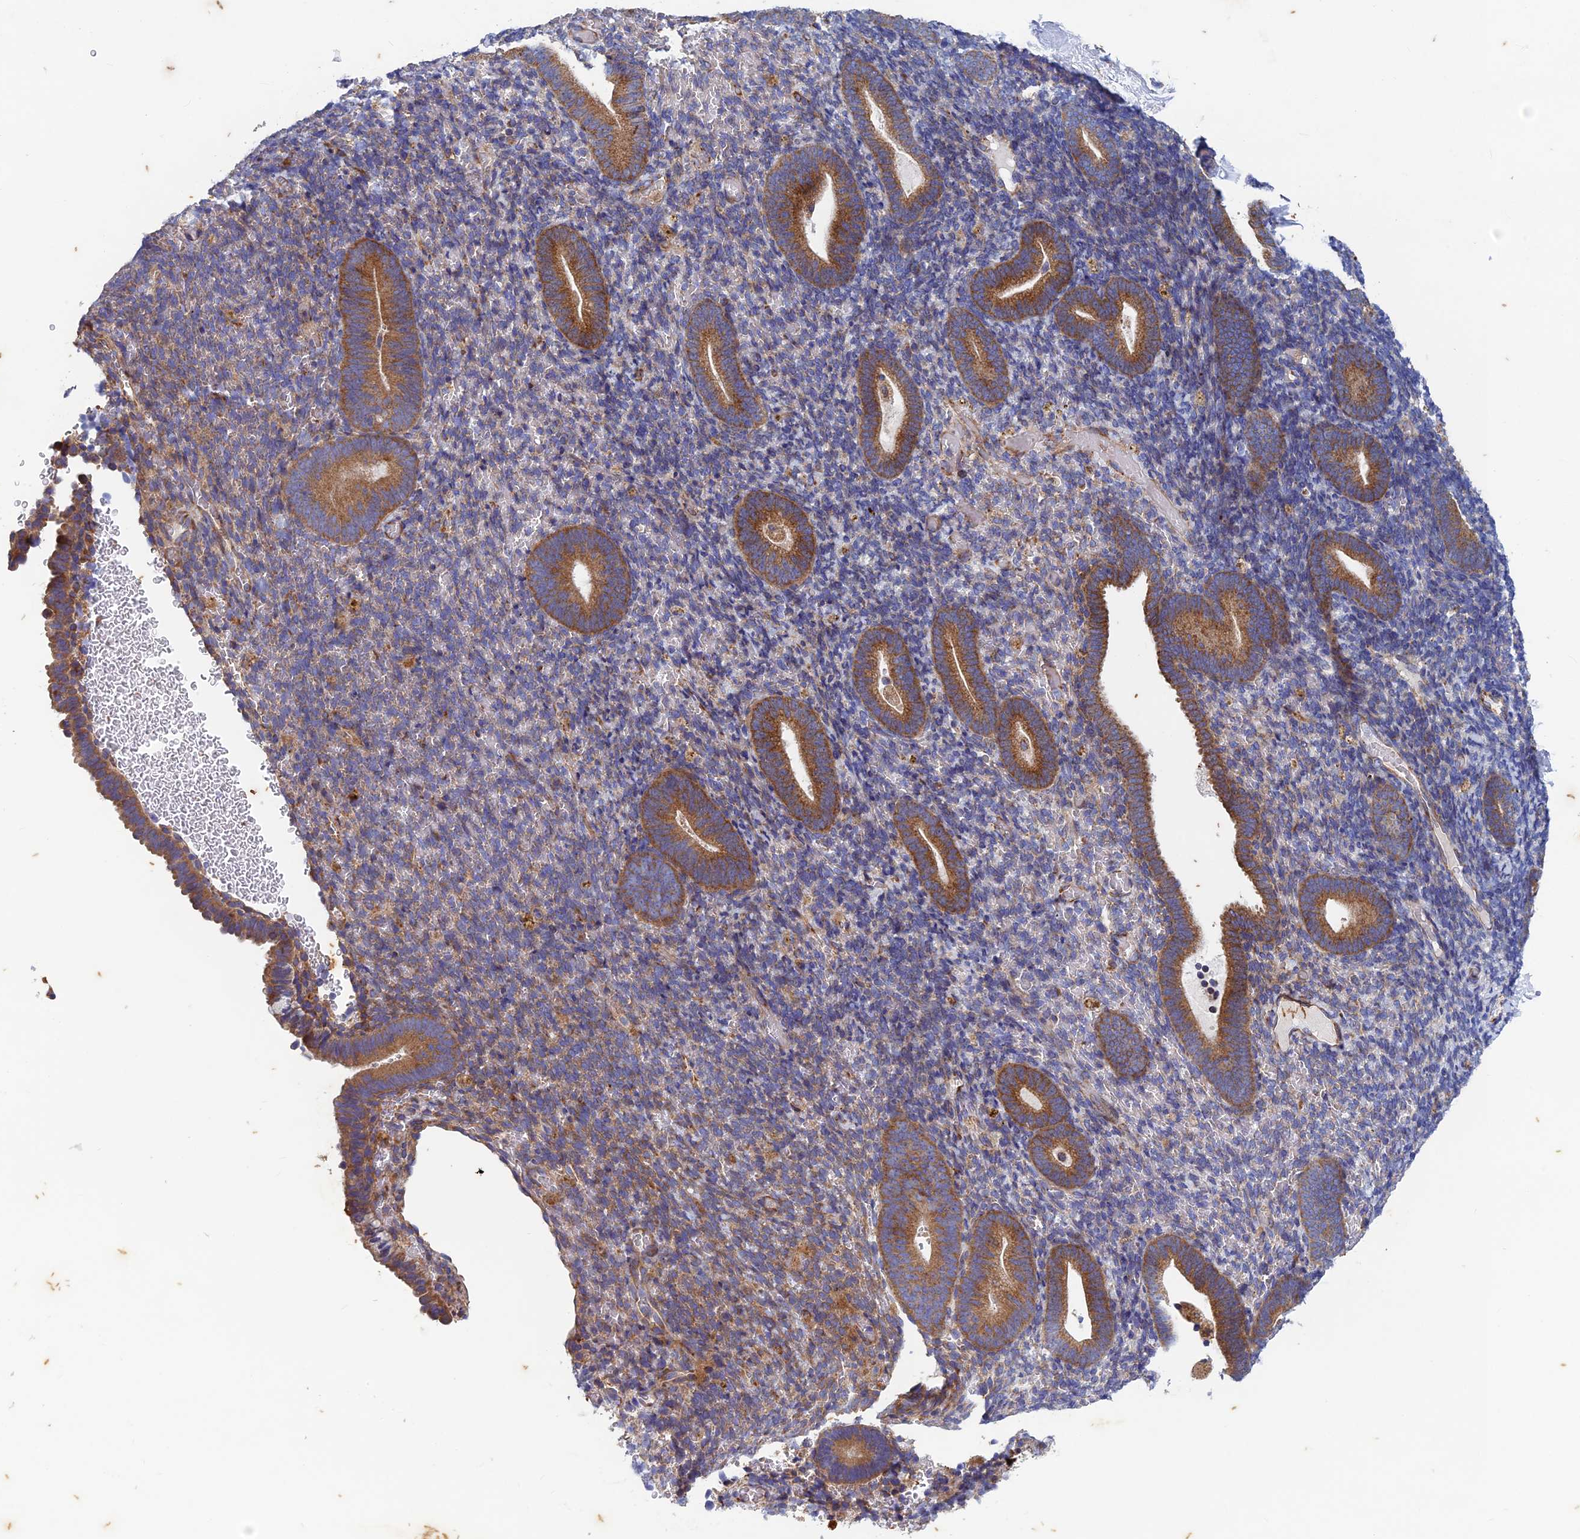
{"staining": {"intensity": "moderate", "quantity": "<25%", "location": "cytoplasmic/membranous"}, "tissue": "endometrium", "cell_type": "Cells in endometrial stroma", "image_type": "normal", "snomed": [{"axis": "morphology", "description": "Normal tissue, NOS"}, {"axis": "topography", "description": "Endometrium"}], "caption": "A brown stain shows moderate cytoplasmic/membranous expression of a protein in cells in endometrial stroma of benign endometrium. (Stains: DAB in brown, nuclei in blue, Microscopy: brightfield microscopy at high magnification).", "gene": "AP4S1", "patient": {"sex": "female", "age": 51}}